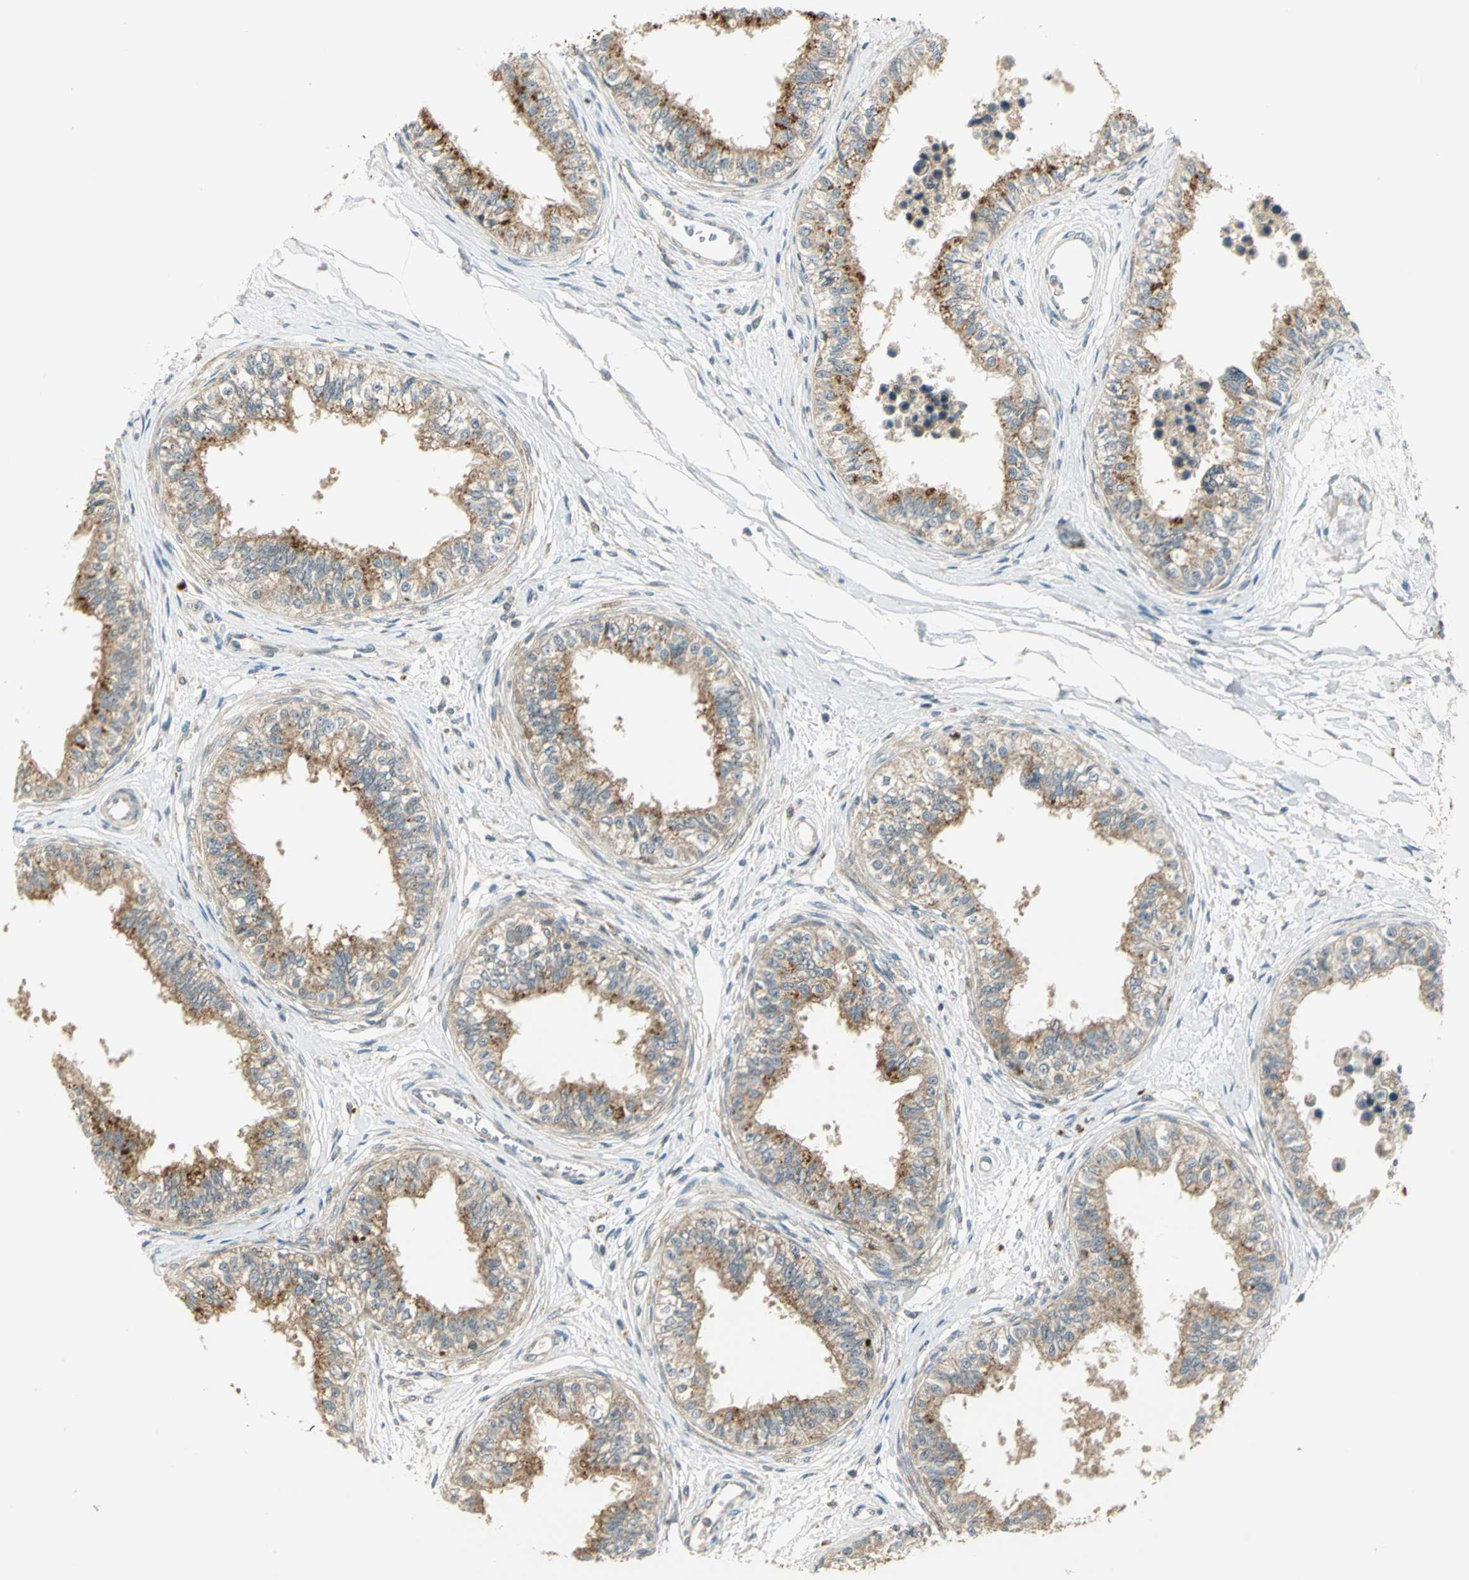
{"staining": {"intensity": "strong", "quantity": ">75%", "location": "cytoplasmic/membranous"}, "tissue": "epididymis", "cell_type": "Glandular cells", "image_type": "normal", "snomed": [{"axis": "morphology", "description": "Normal tissue, NOS"}, {"axis": "morphology", "description": "Adenocarcinoma, metastatic, NOS"}, {"axis": "topography", "description": "Testis"}, {"axis": "topography", "description": "Epididymis"}], "caption": "Glandular cells demonstrate high levels of strong cytoplasmic/membranous expression in about >75% of cells in normal human epididymis.", "gene": "MAPK8IP3", "patient": {"sex": "male", "age": 26}}